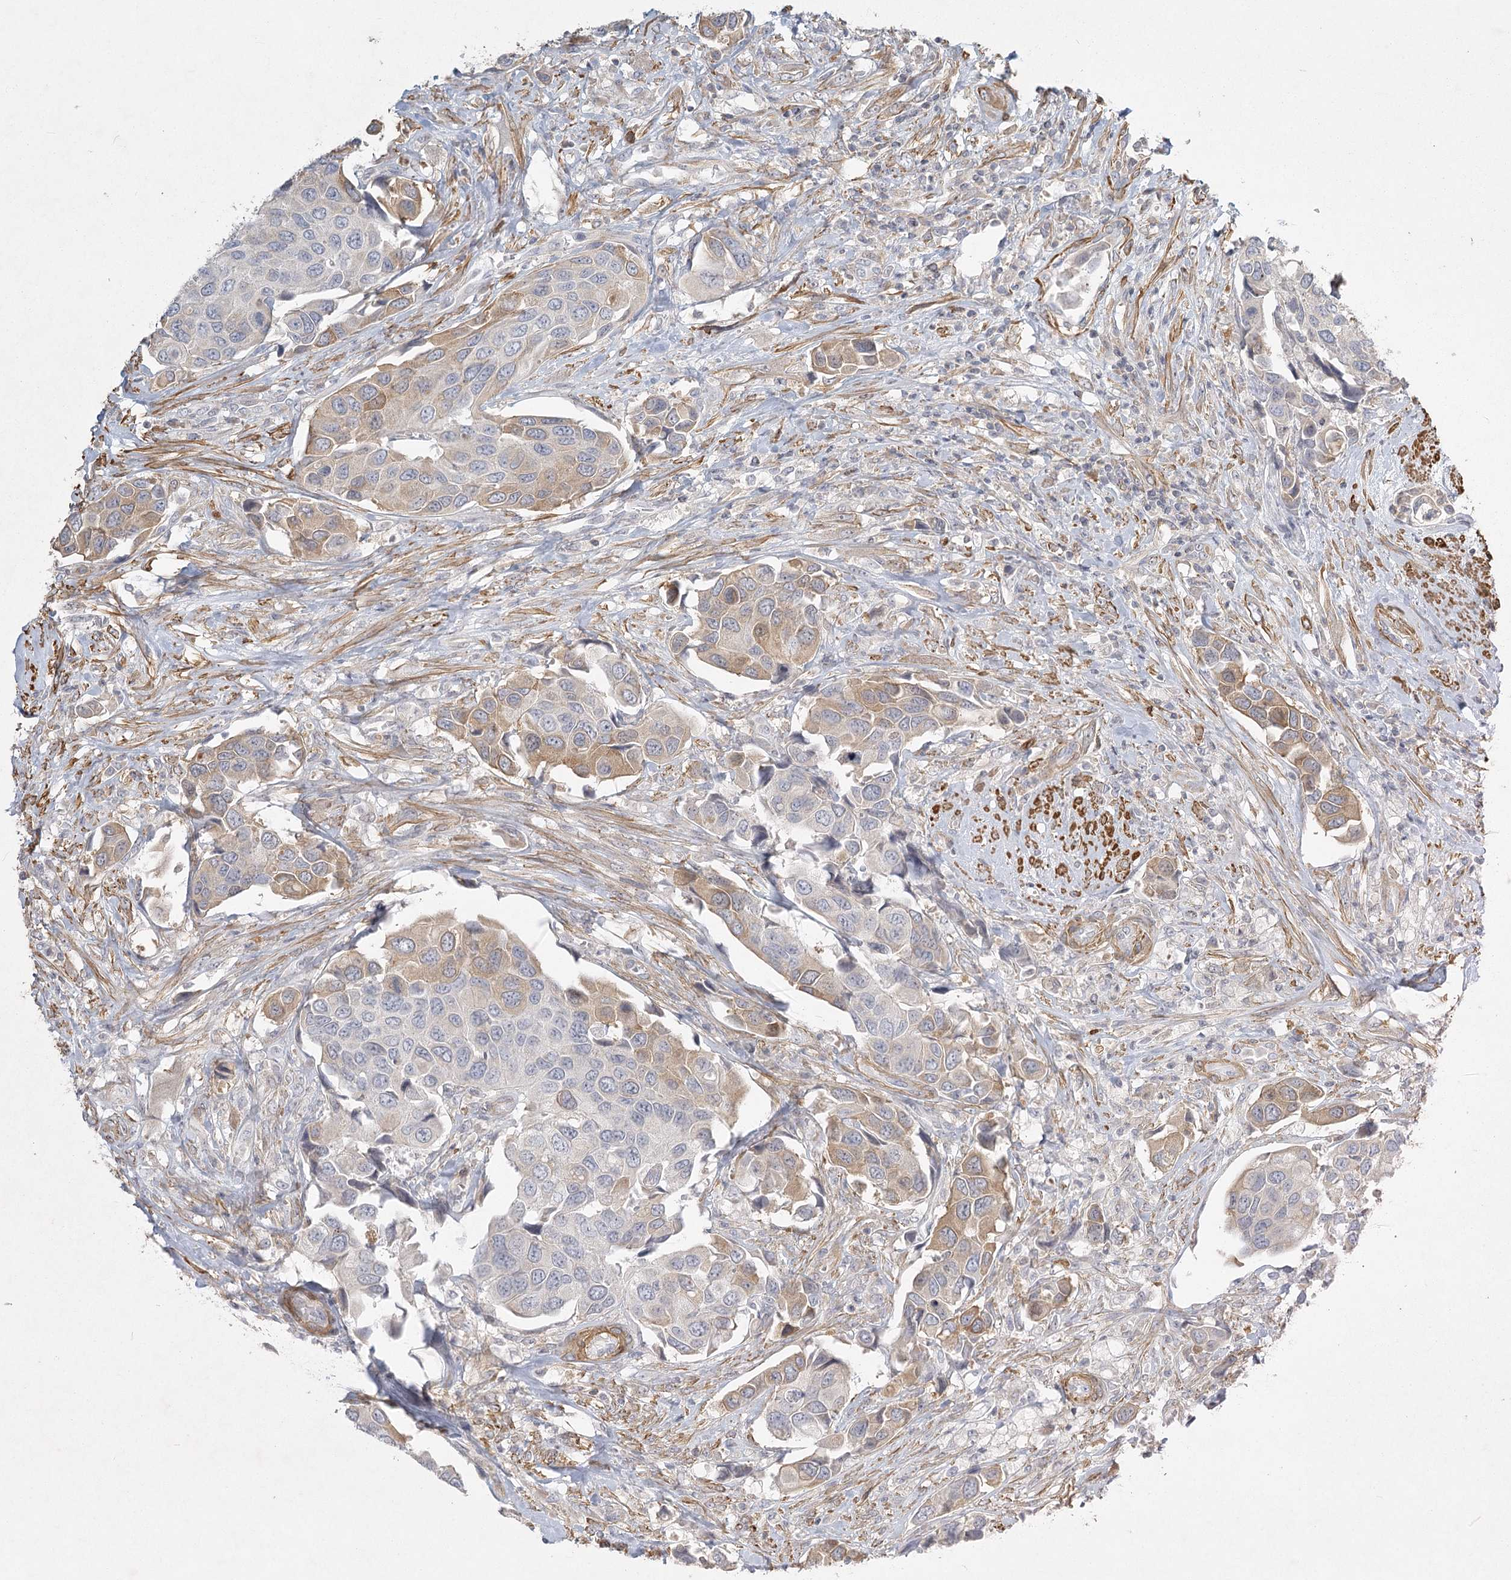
{"staining": {"intensity": "weak", "quantity": "25%-75%", "location": "cytoplasmic/membranous"}, "tissue": "urothelial cancer", "cell_type": "Tumor cells", "image_type": "cancer", "snomed": [{"axis": "morphology", "description": "Urothelial carcinoma, High grade"}, {"axis": "topography", "description": "Urinary bladder"}], "caption": "Immunohistochemistry (DAB) staining of human urothelial cancer shows weak cytoplasmic/membranous protein positivity in approximately 25%-75% of tumor cells.", "gene": "INPP4B", "patient": {"sex": "male", "age": 74}}